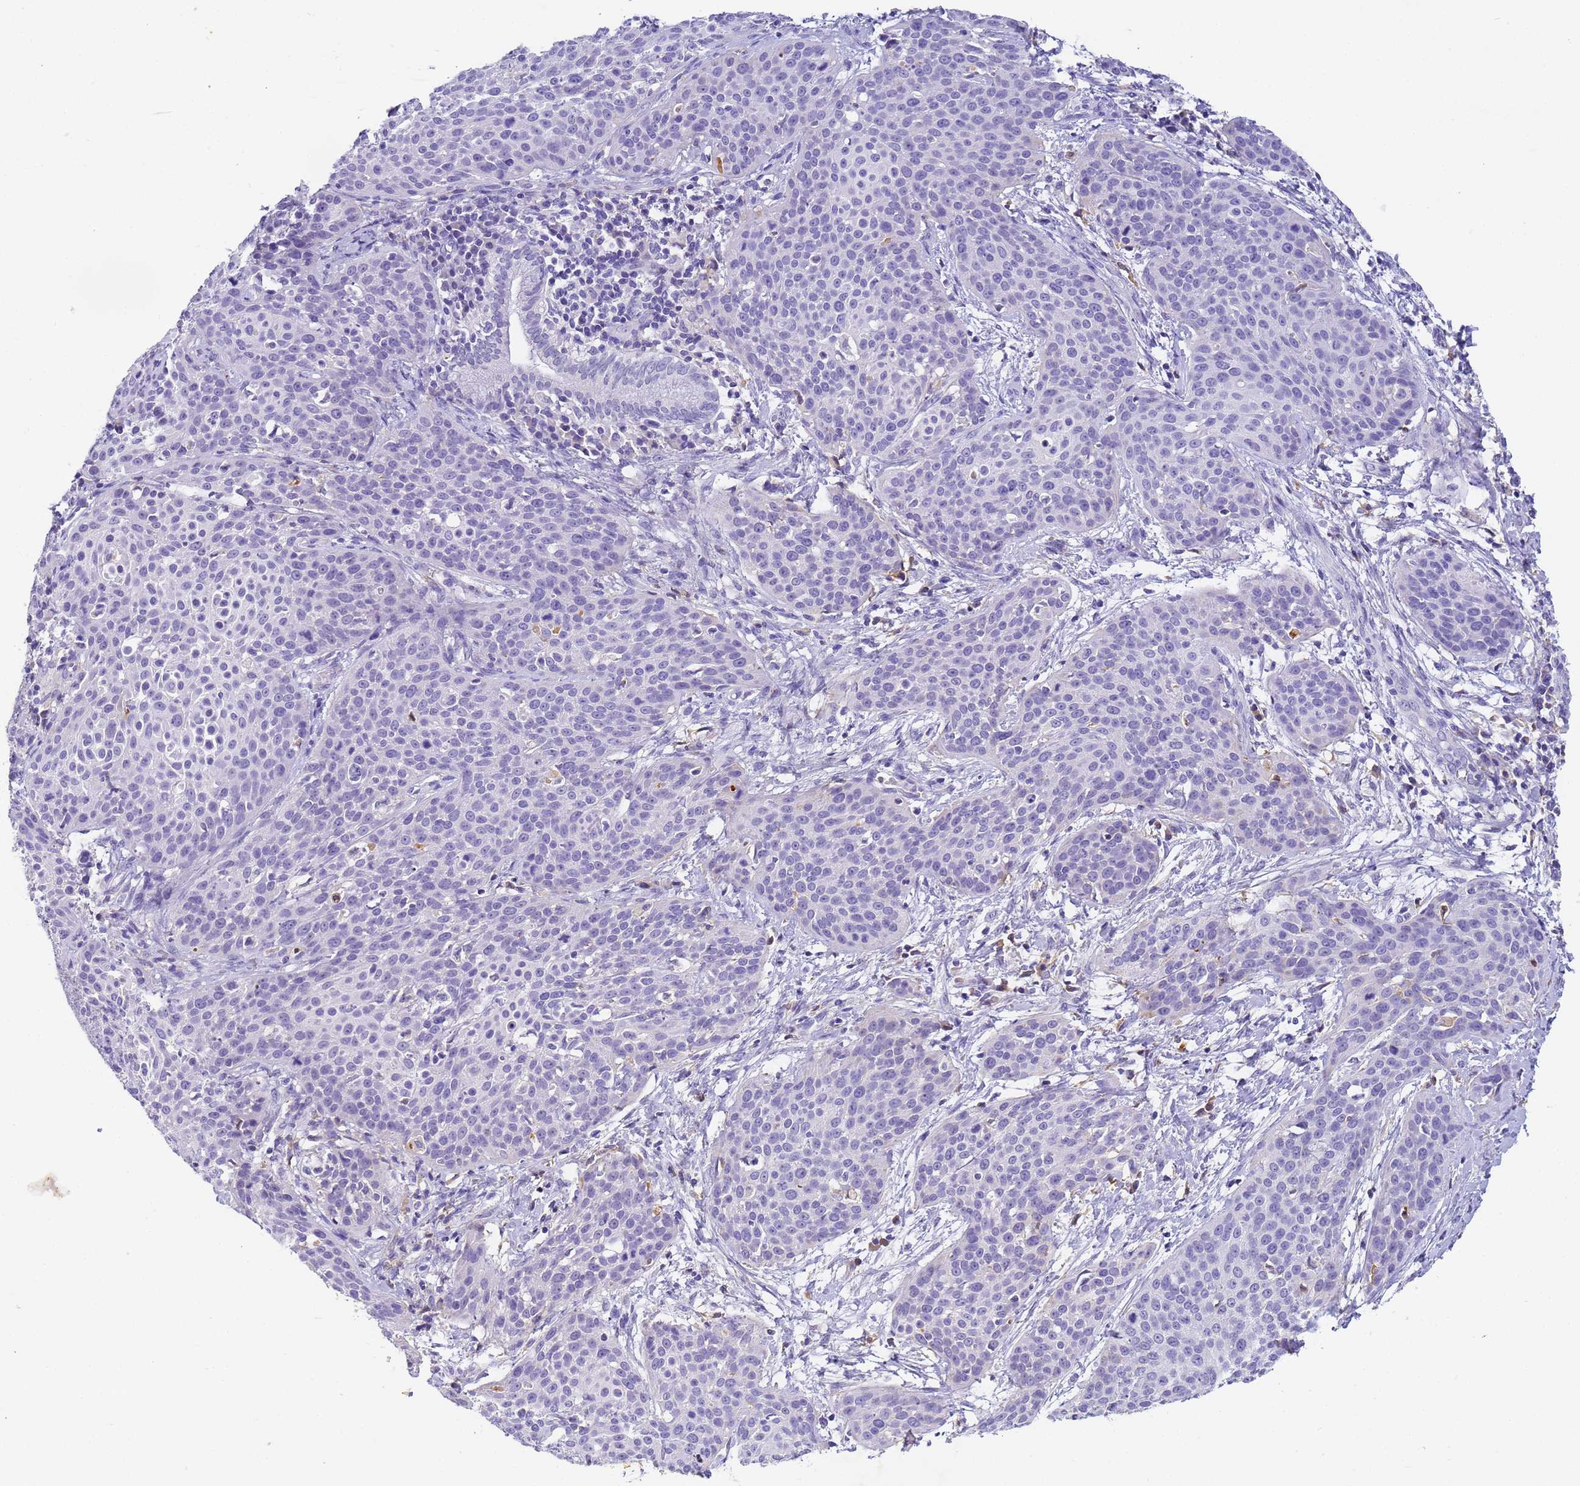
{"staining": {"intensity": "negative", "quantity": "none", "location": "none"}, "tissue": "cervical cancer", "cell_type": "Tumor cells", "image_type": "cancer", "snomed": [{"axis": "morphology", "description": "Squamous cell carcinoma, NOS"}, {"axis": "topography", "description": "Cervix"}], "caption": "This is an IHC micrograph of human cervical squamous cell carcinoma. There is no positivity in tumor cells.", "gene": "CFHR2", "patient": {"sex": "female", "age": 38}}